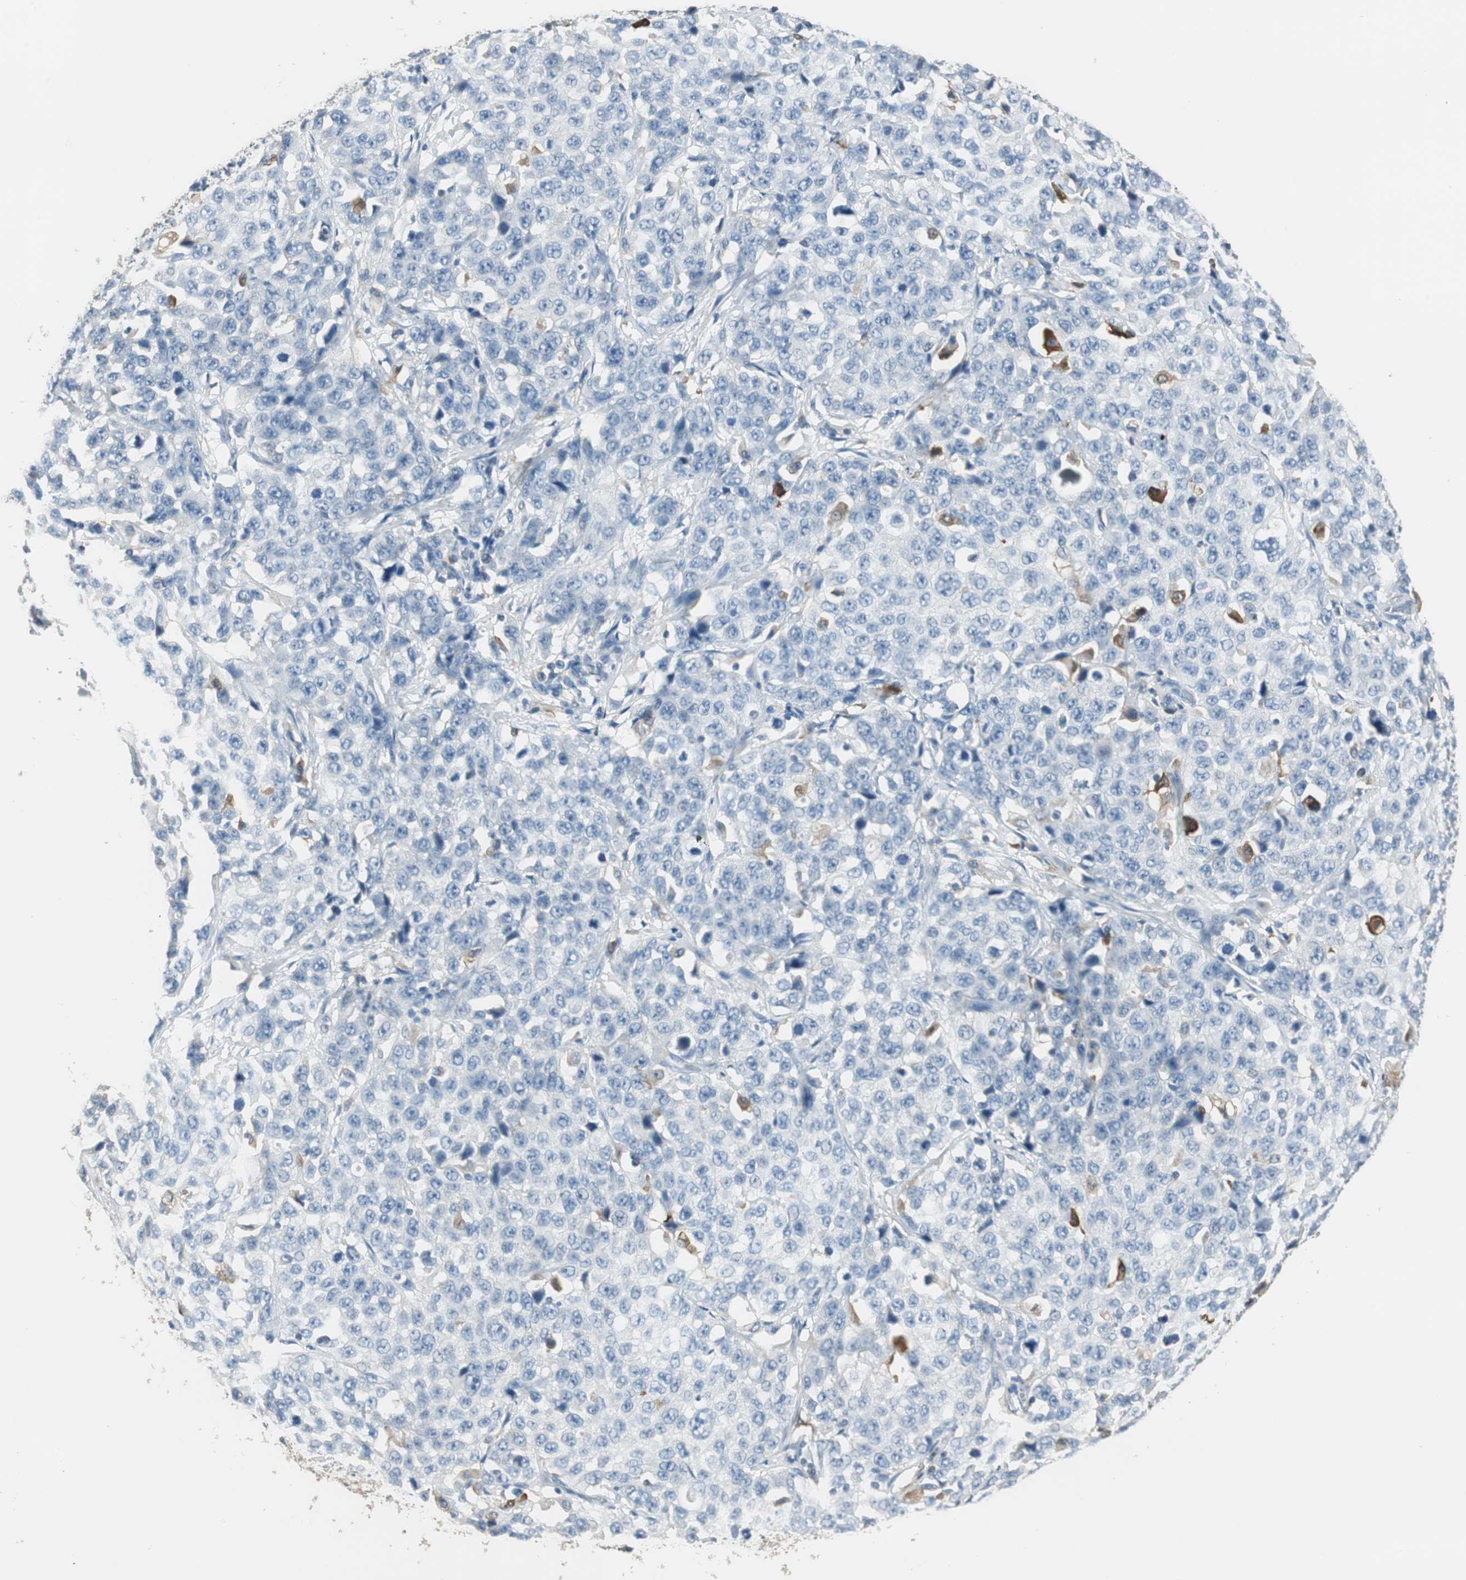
{"staining": {"intensity": "negative", "quantity": "none", "location": "none"}, "tissue": "stomach cancer", "cell_type": "Tumor cells", "image_type": "cancer", "snomed": [{"axis": "morphology", "description": "Normal tissue, NOS"}, {"axis": "morphology", "description": "Adenocarcinoma, NOS"}, {"axis": "topography", "description": "Stomach"}], "caption": "Immunohistochemical staining of human adenocarcinoma (stomach) reveals no significant positivity in tumor cells.", "gene": "MSTO1", "patient": {"sex": "male", "age": 48}}